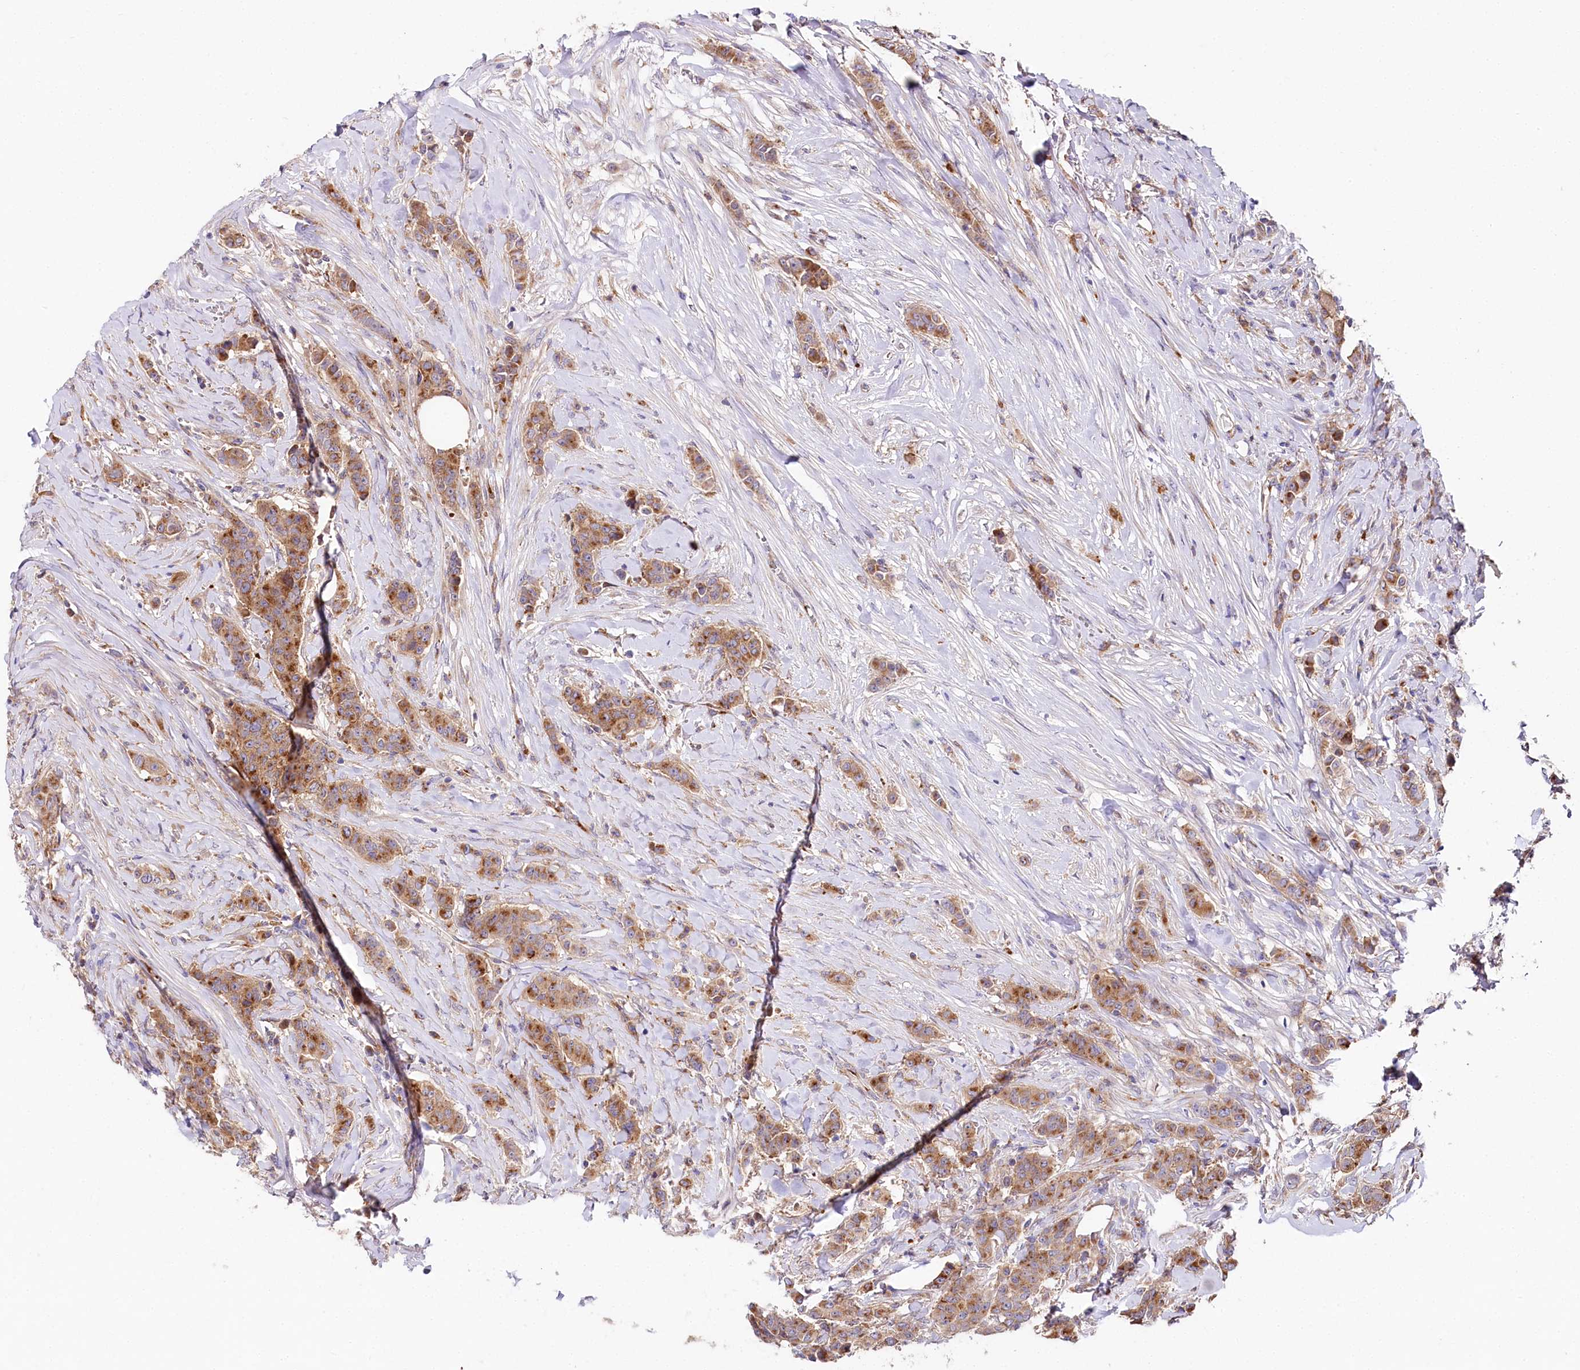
{"staining": {"intensity": "moderate", "quantity": ">75%", "location": "cytoplasmic/membranous"}, "tissue": "breast cancer", "cell_type": "Tumor cells", "image_type": "cancer", "snomed": [{"axis": "morphology", "description": "Duct carcinoma"}, {"axis": "topography", "description": "Breast"}], "caption": "This image reveals immunohistochemistry (IHC) staining of breast invasive ductal carcinoma, with medium moderate cytoplasmic/membranous staining in about >75% of tumor cells.", "gene": "STX6", "patient": {"sex": "female", "age": 40}}